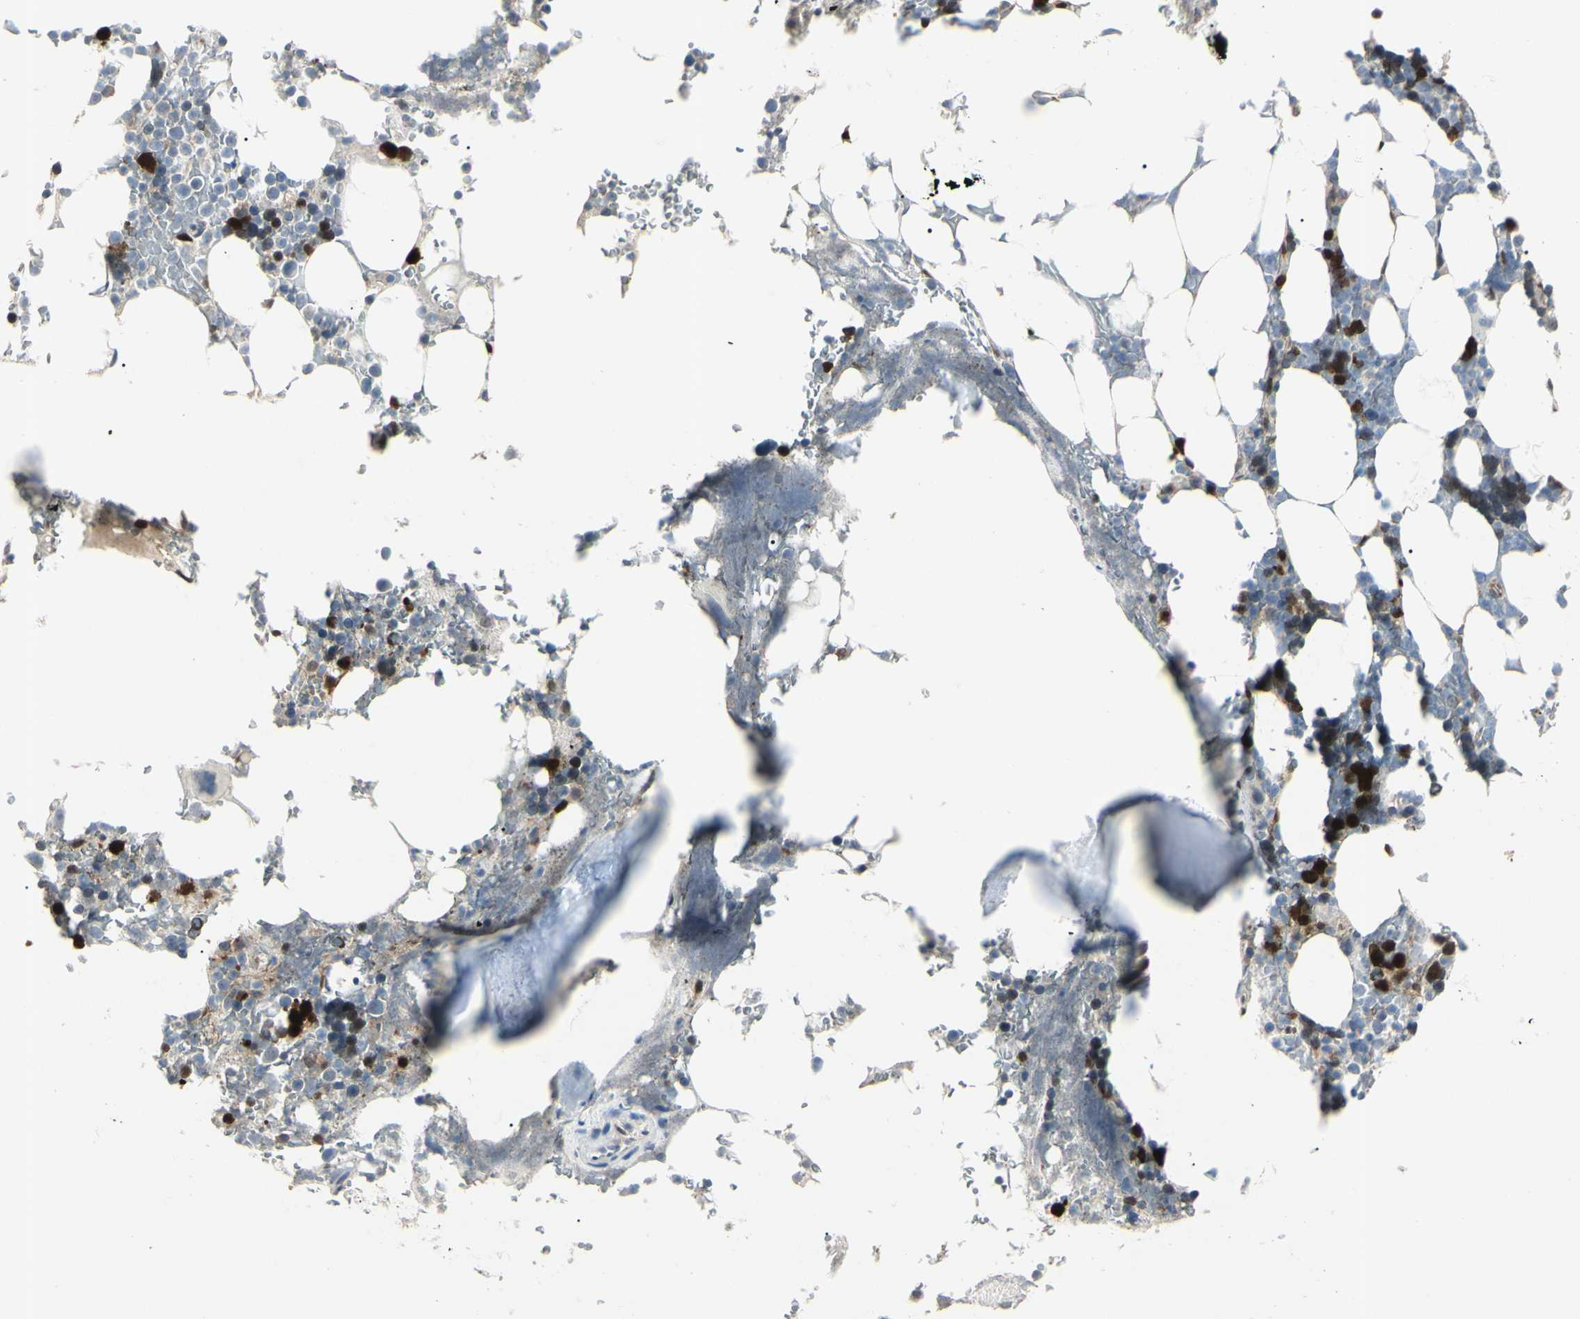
{"staining": {"intensity": "strong", "quantity": "<25%", "location": "nuclear"}, "tissue": "bone marrow", "cell_type": "Hematopoietic cells", "image_type": "normal", "snomed": [{"axis": "morphology", "description": "Normal tissue, NOS"}, {"axis": "topography", "description": "Bone marrow"}], "caption": "A brown stain labels strong nuclear positivity of a protein in hematopoietic cells of benign human bone marrow. Using DAB (3,3'-diaminobenzidine) (brown) and hematoxylin (blue) stains, captured at high magnification using brightfield microscopy.", "gene": "AKR1C3", "patient": {"sex": "female", "age": 73}}